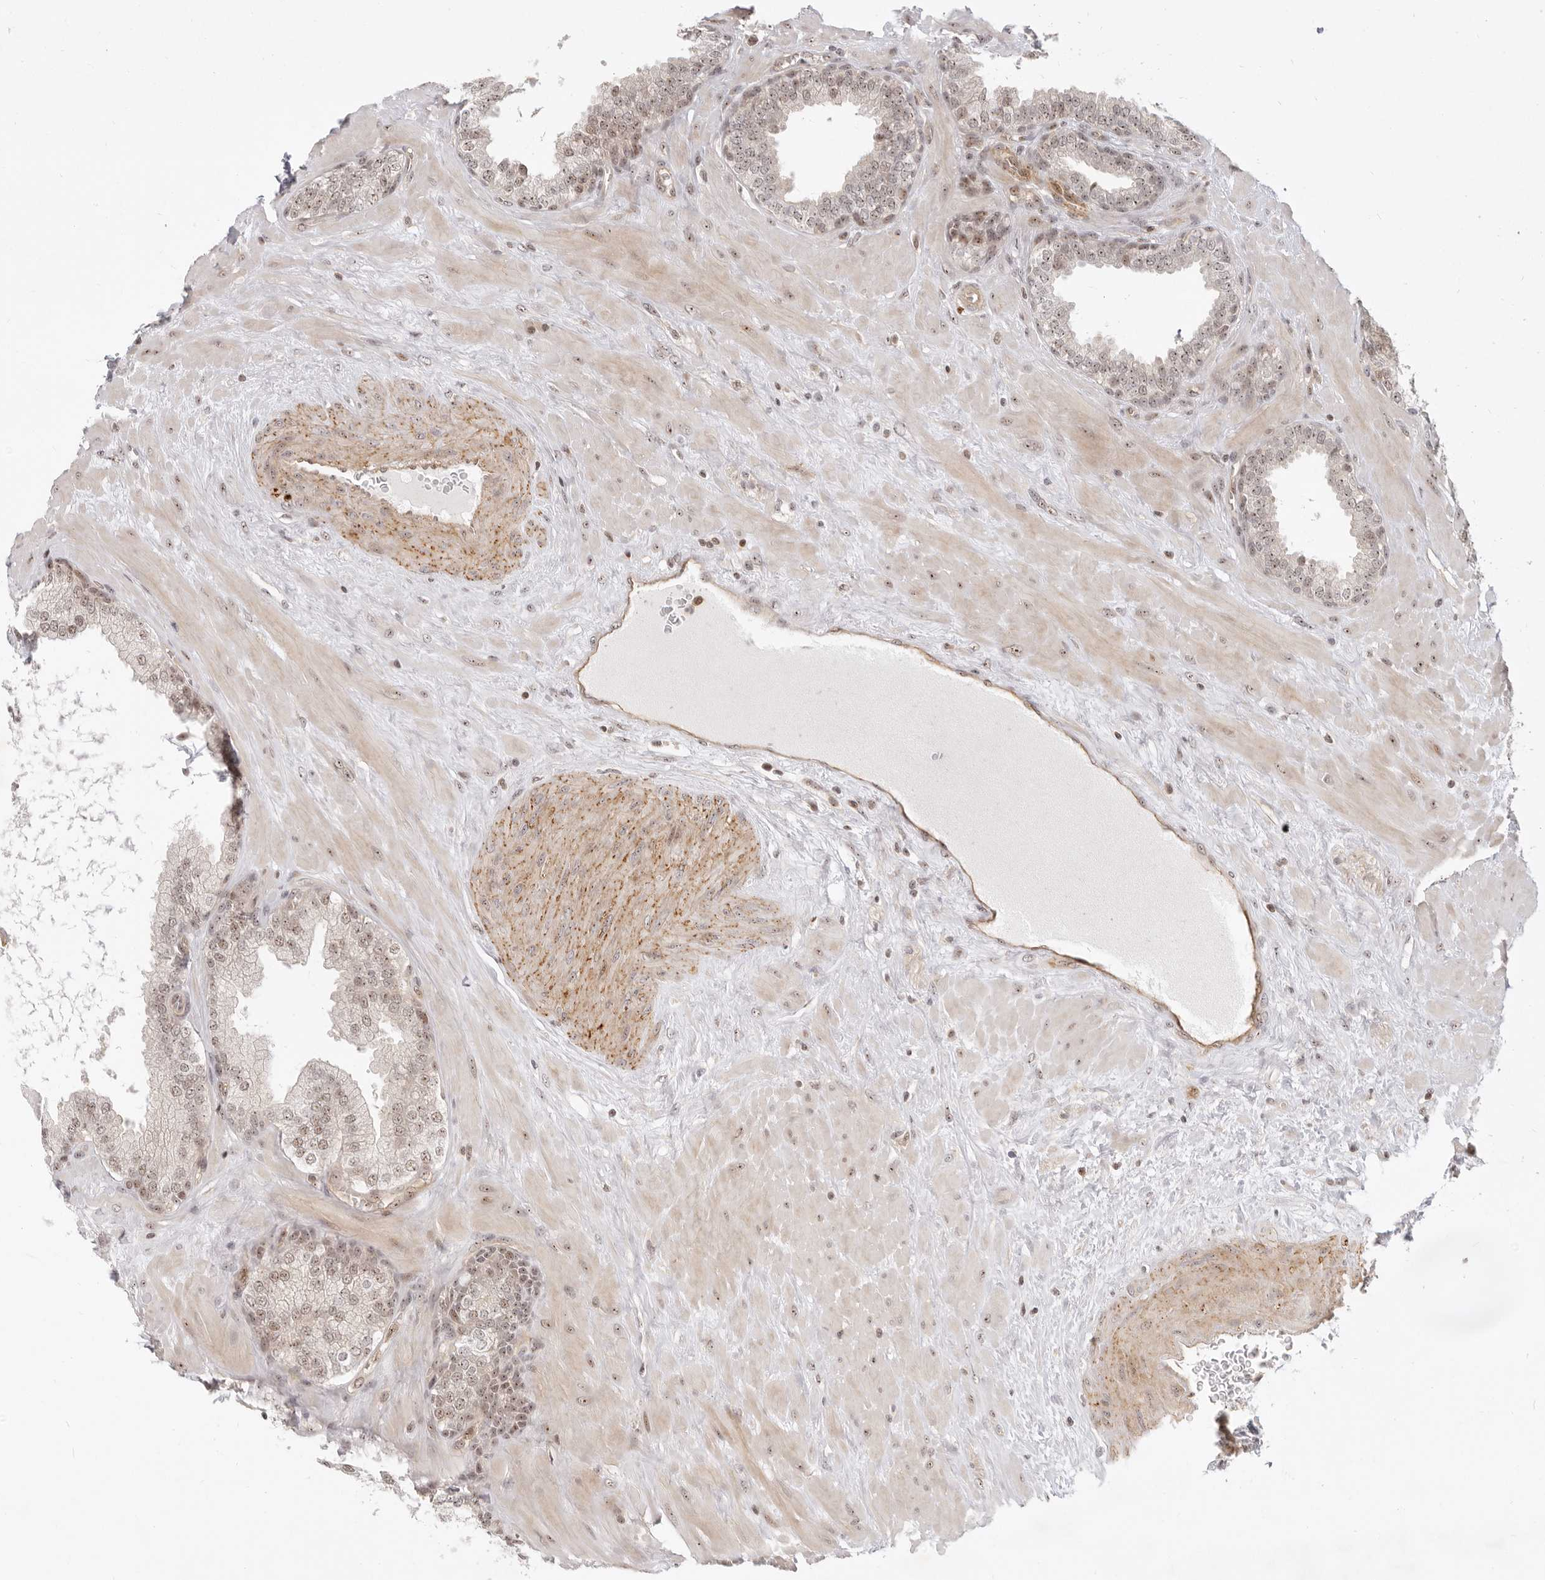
{"staining": {"intensity": "weak", "quantity": ">75%", "location": "nuclear"}, "tissue": "prostate", "cell_type": "Glandular cells", "image_type": "normal", "snomed": [{"axis": "morphology", "description": "Normal tissue, NOS"}, {"axis": "topography", "description": "Prostate"}], "caption": "A high-resolution photomicrograph shows immunohistochemistry (IHC) staining of benign prostate, which reveals weak nuclear positivity in approximately >75% of glandular cells. Immunohistochemistry (ihc) stains the protein in brown and the nuclei are stained blue.", "gene": "BAP1", "patient": {"sex": "male", "age": 51}}